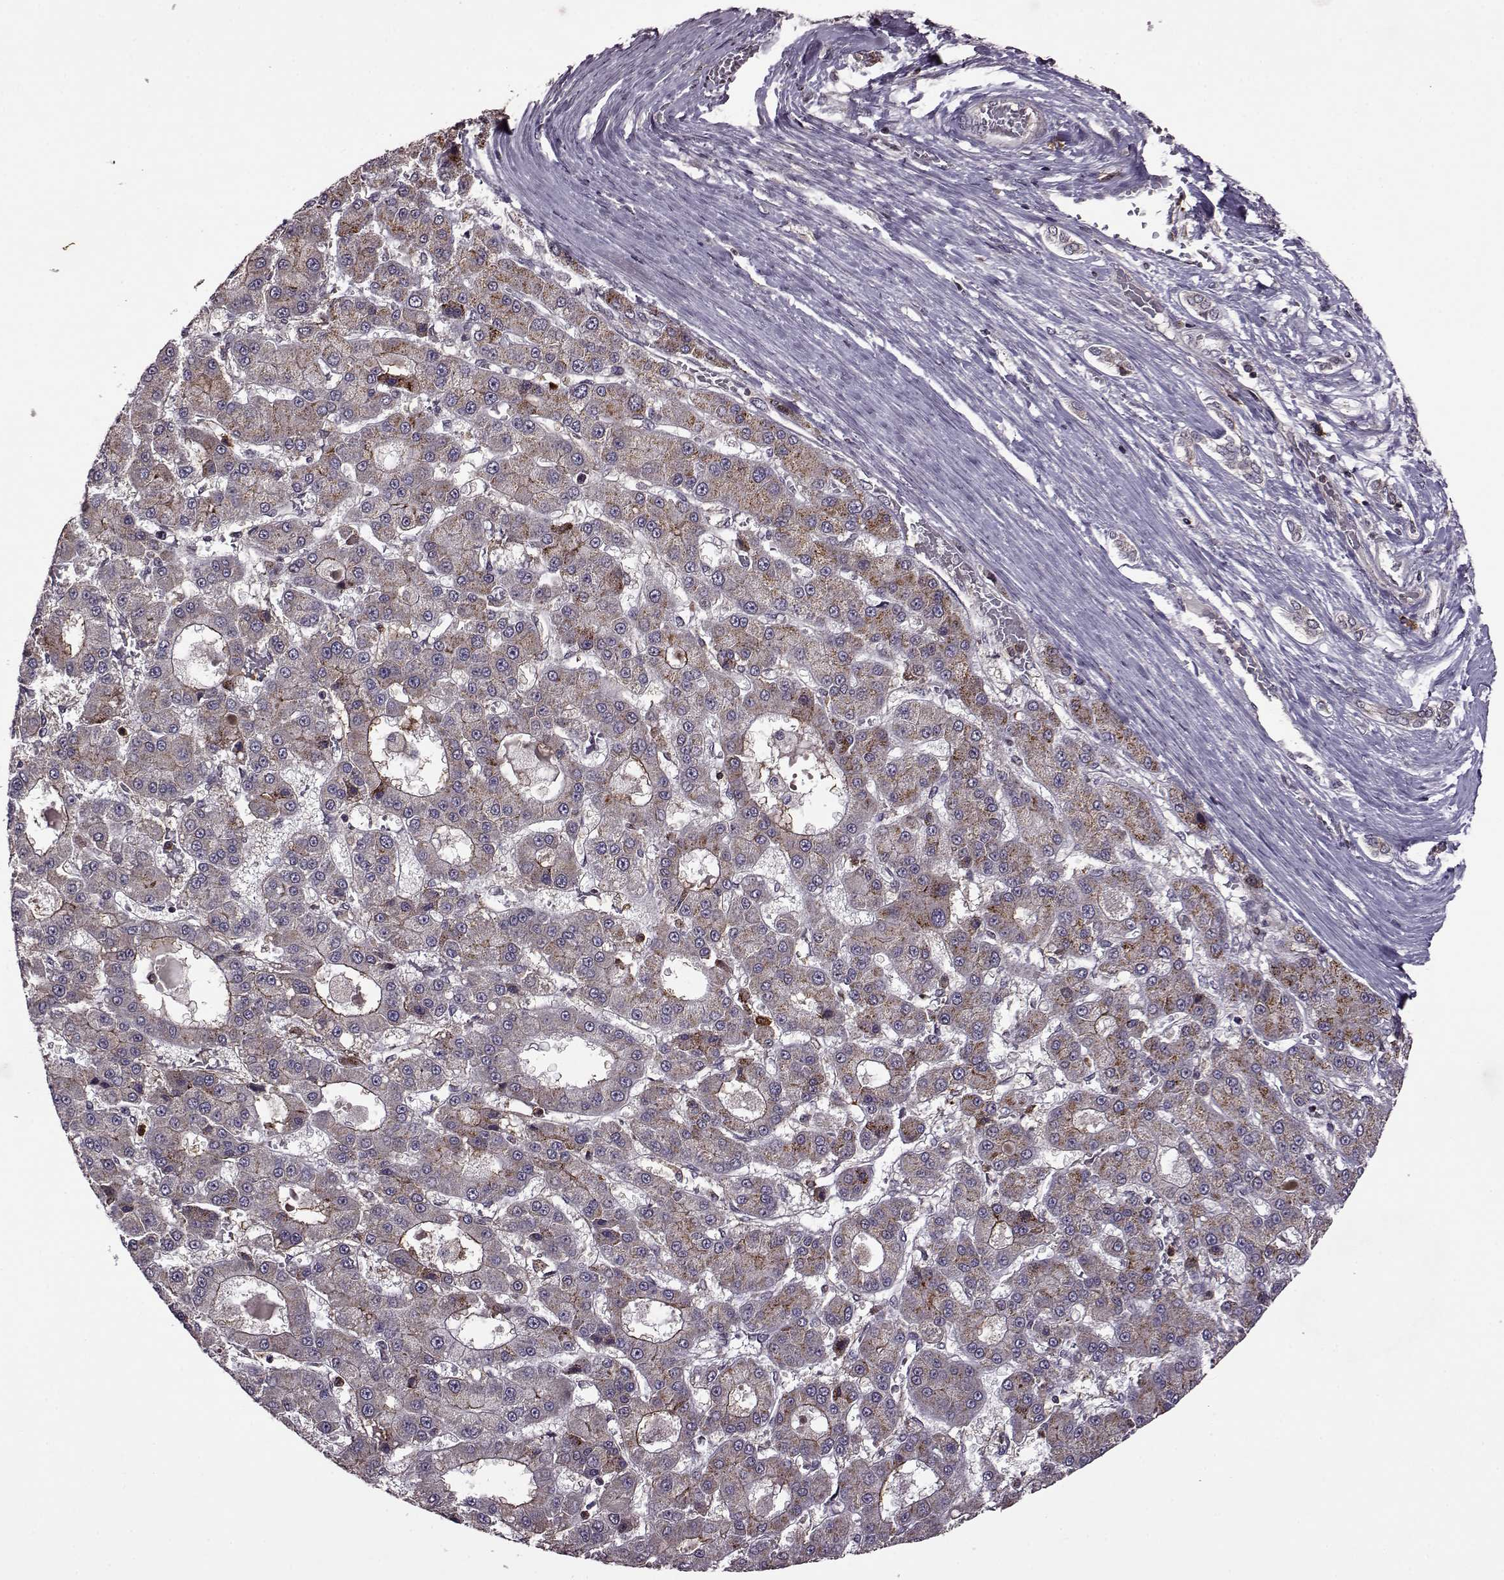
{"staining": {"intensity": "moderate", "quantity": "<25%", "location": "cytoplasmic/membranous"}, "tissue": "liver cancer", "cell_type": "Tumor cells", "image_type": "cancer", "snomed": [{"axis": "morphology", "description": "Carcinoma, Hepatocellular, NOS"}, {"axis": "topography", "description": "Liver"}], "caption": "Liver hepatocellular carcinoma tissue exhibits moderate cytoplasmic/membranous staining in approximately <25% of tumor cells", "gene": "TRMU", "patient": {"sex": "male", "age": 70}}